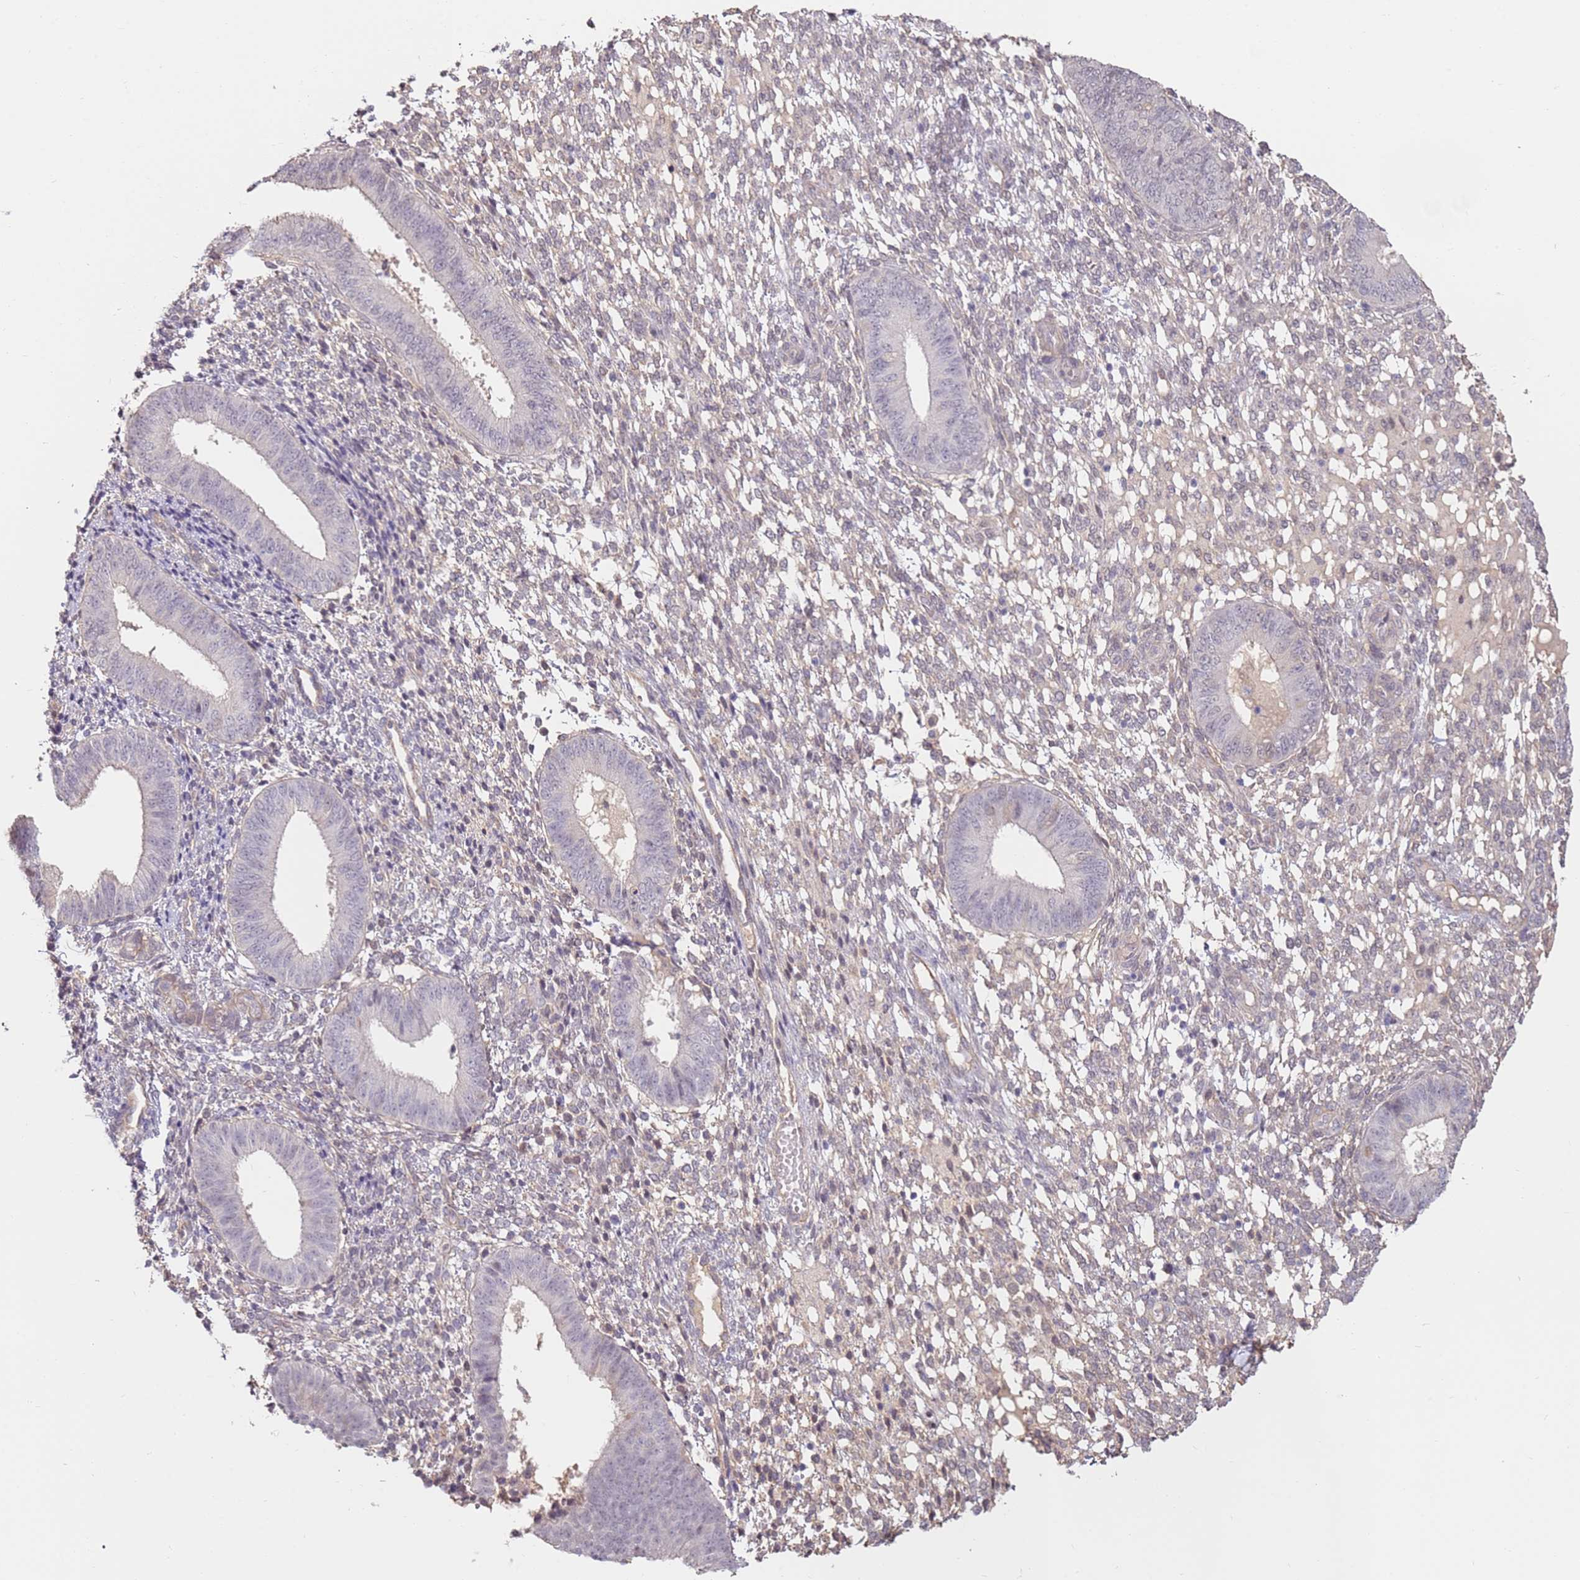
{"staining": {"intensity": "weak", "quantity": "<25%", "location": "cytoplasmic/membranous"}, "tissue": "endometrium", "cell_type": "Cells in endometrial stroma", "image_type": "normal", "snomed": [{"axis": "morphology", "description": "Normal tissue, NOS"}, {"axis": "topography", "description": "Endometrium"}], "caption": "Immunohistochemistry image of benign human endometrium stained for a protein (brown), which shows no positivity in cells in endometrial stroma. (Immunohistochemistry (ihc), brightfield microscopy, high magnification).", "gene": "WDR93", "patient": {"sex": "female", "age": 49}}